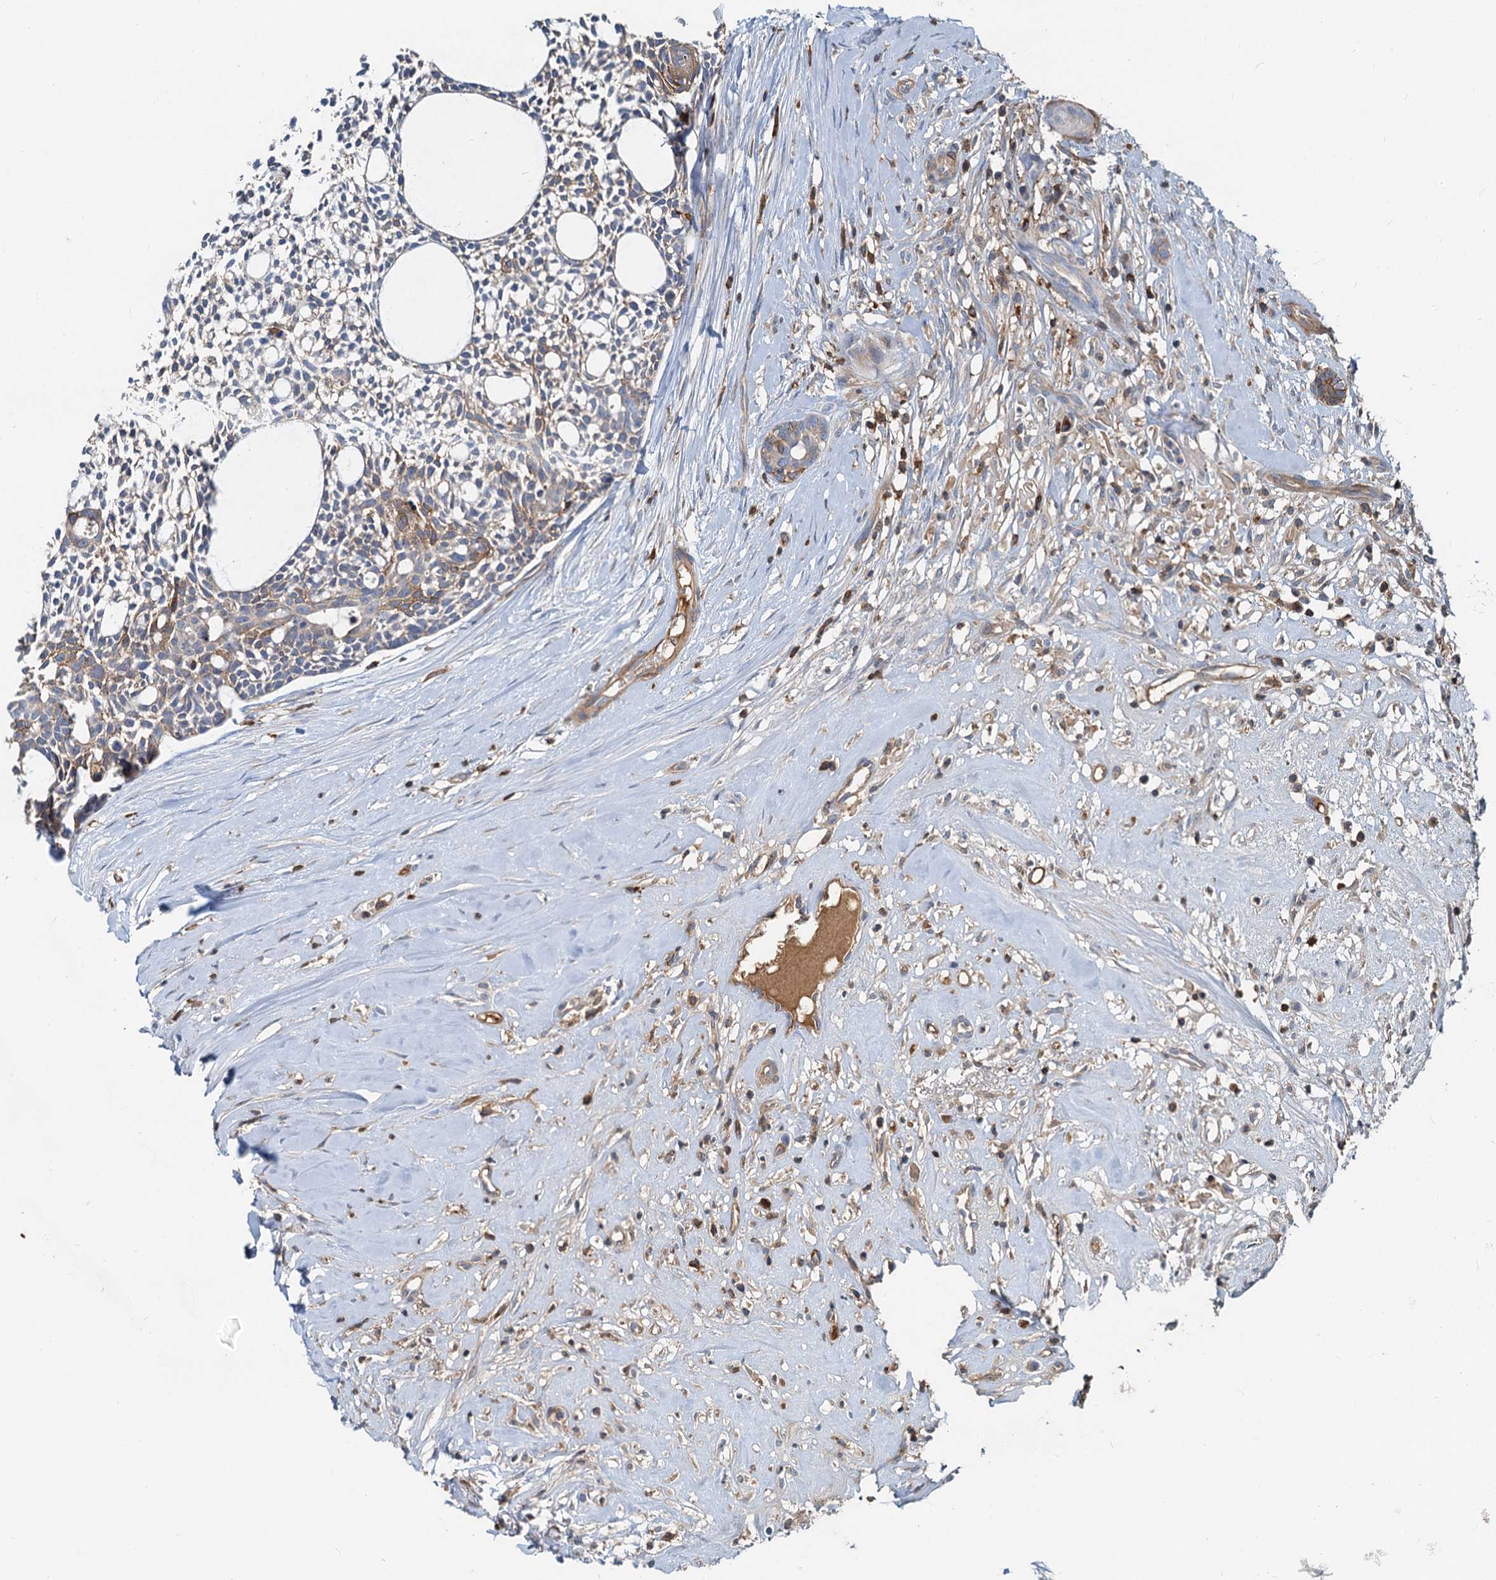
{"staining": {"intensity": "moderate", "quantity": "<25%", "location": "cytoplasmic/membranous"}, "tissue": "head and neck cancer", "cell_type": "Tumor cells", "image_type": "cancer", "snomed": [{"axis": "morphology", "description": "Adenocarcinoma, NOS"}, {"axis": "topography", "description": "Subcutis"}, {"axis": "topography", "description": "Head-Neck"}], "caption": "Protein expression analysis of human head and neck cancer reveals moderate cytoplasmic/membranous staining in about <25% of tumor cells.", "gene": "LNX2", "patient": {"sex": "female", "age": 73}}